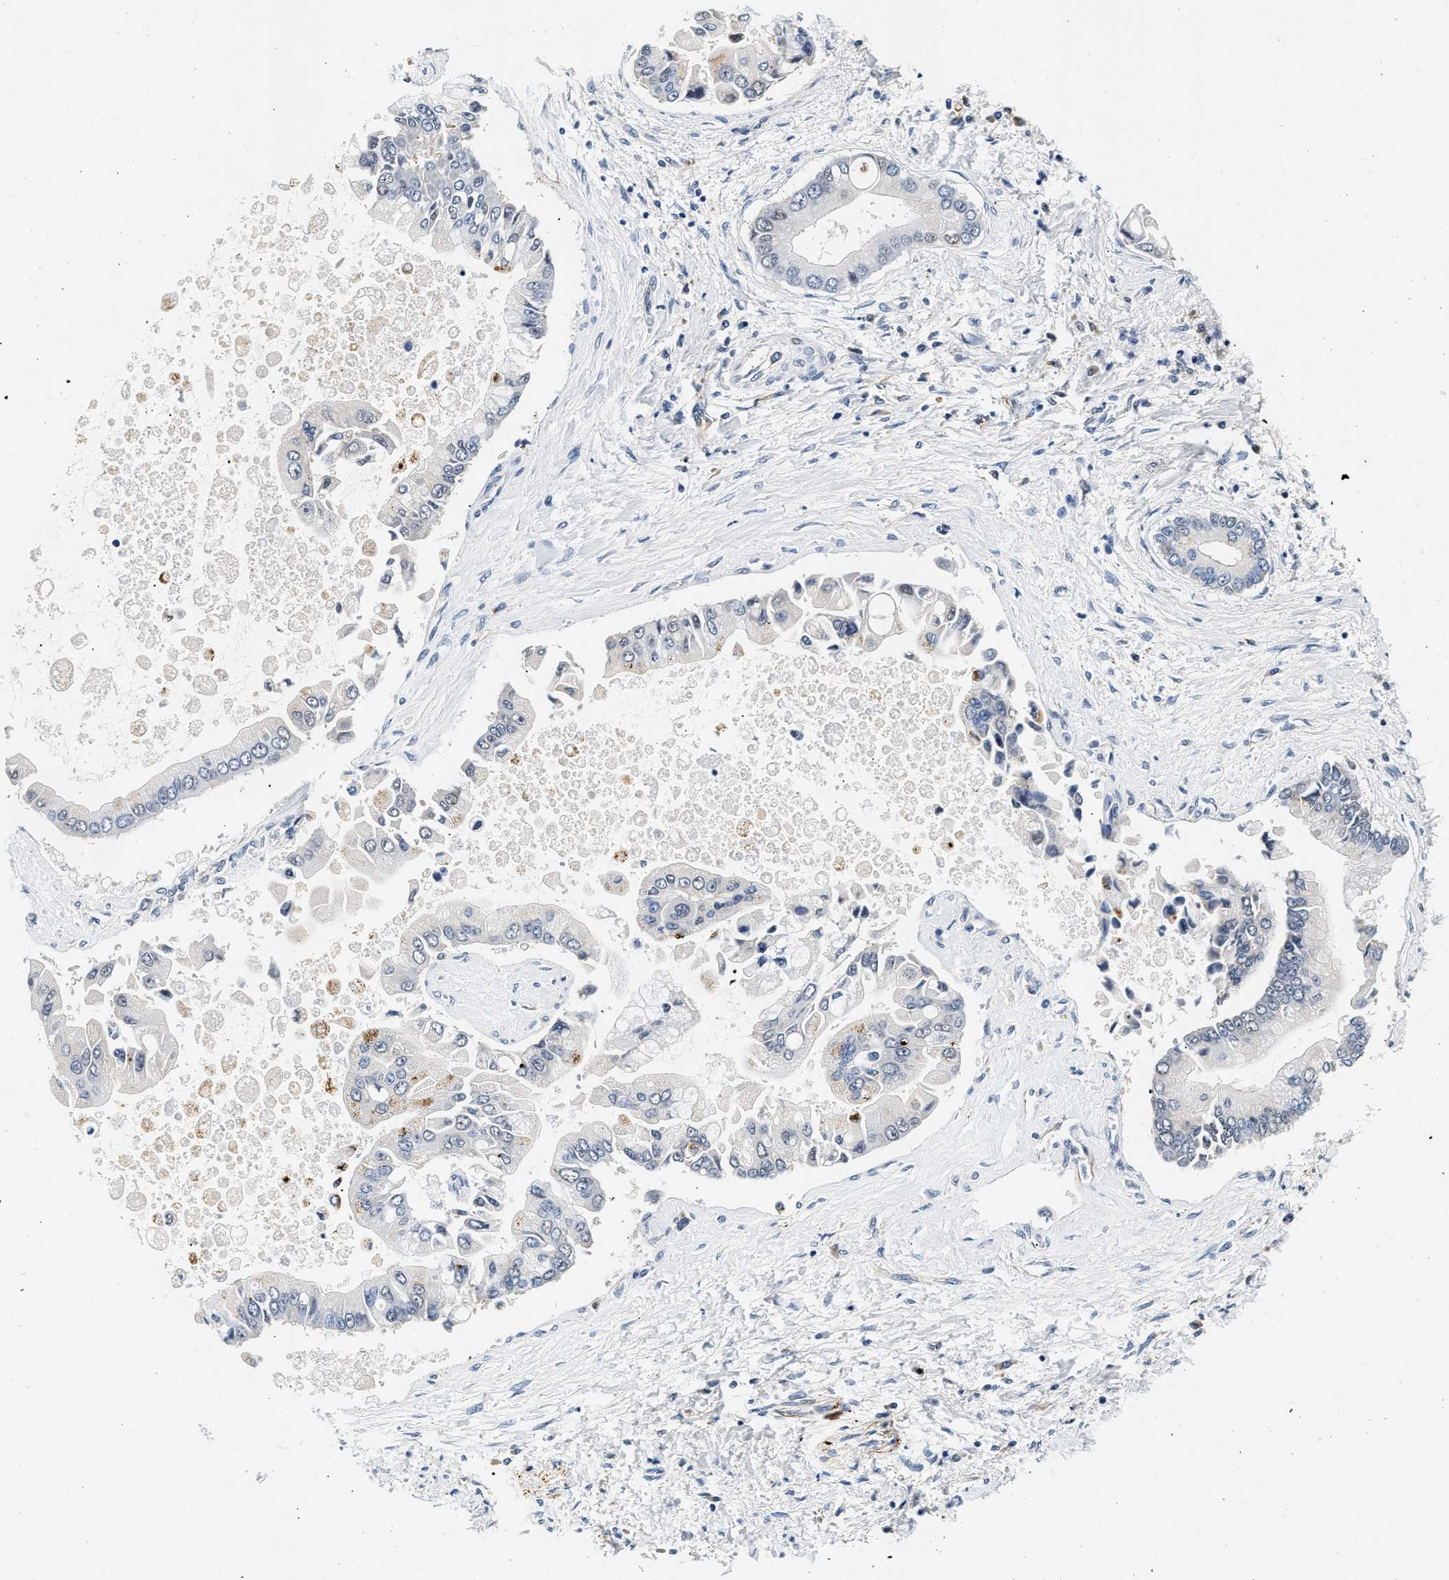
{"staining": {"intensity": "weak", "quantity": "<25%", "location": "cytoplasmic/membranous"}, "tissue": "liver cancer", "cell_type": "Tumor cells", "image_type": "cancer", "snomed": [{"axis": "morphology", "description": "Cholangiocarcinoma"}, {"axis": "topography", "description": "Liver"}], "caption": "There is no significant positivity in tumor cells of liver cancer (cholangiocarcinoma).", "gene": "MED22", "patient": {"sex": "male", "age": 50}}